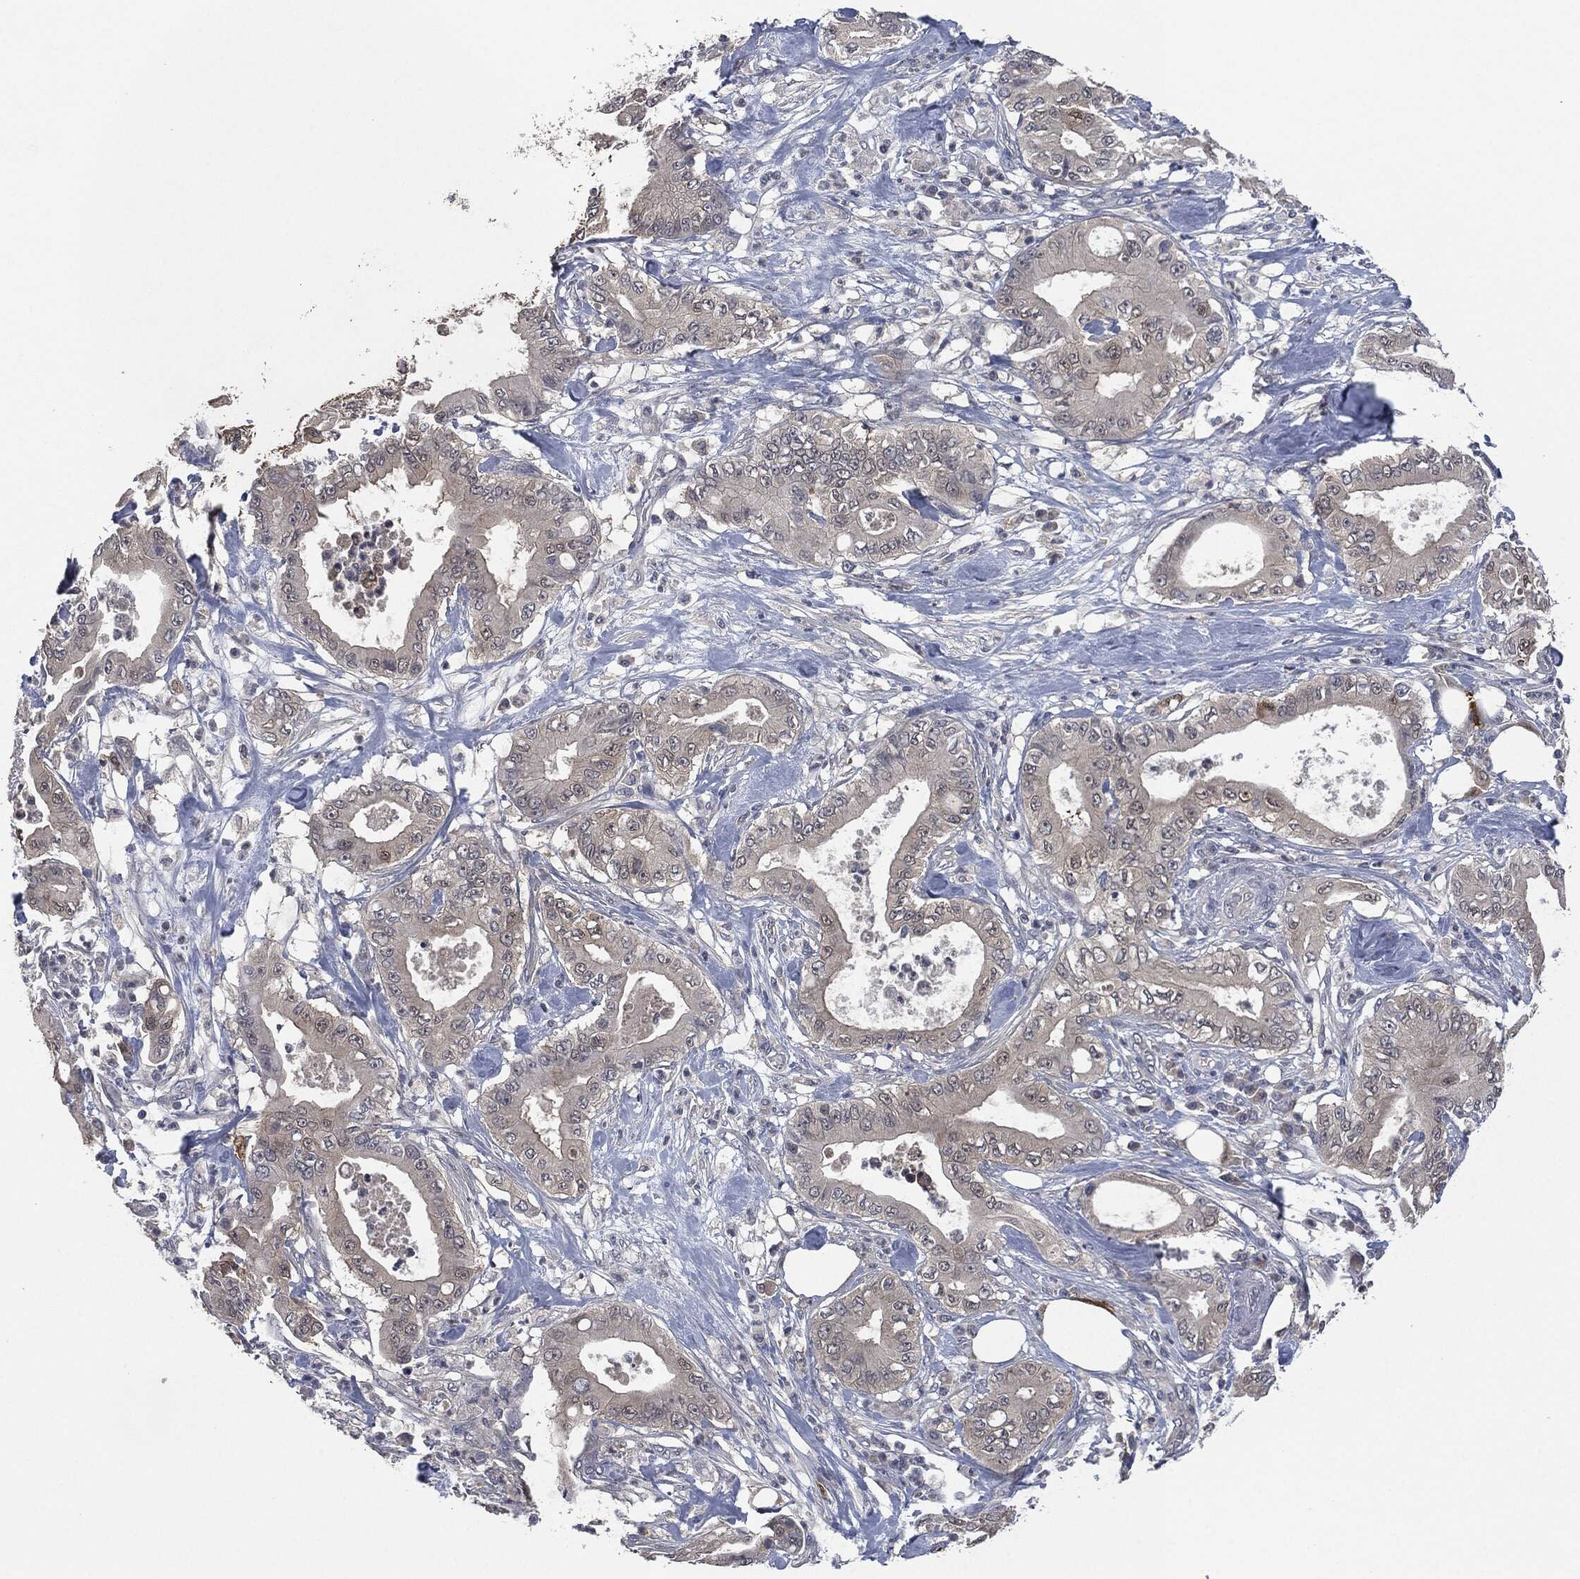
{"staining": {"intensity": "negative", "quantity": "none", "location": "none"}, "tissue": "pancreatic cancer", "cell_type": "Tumor cells", "image_type": "cancer", "snomed": [{"axis": "morphology", "description": "Adenocarcinoma, NOS"}, {"axis": "topography", "description": "Pancreas"}], "caption": "Photomicrograph shows no significant protein expression in tumor cells of pancreatic cancer (adenocarcinoma).", "gene": "IL1RN", "patient": {"sex": "male", "age": 71}}